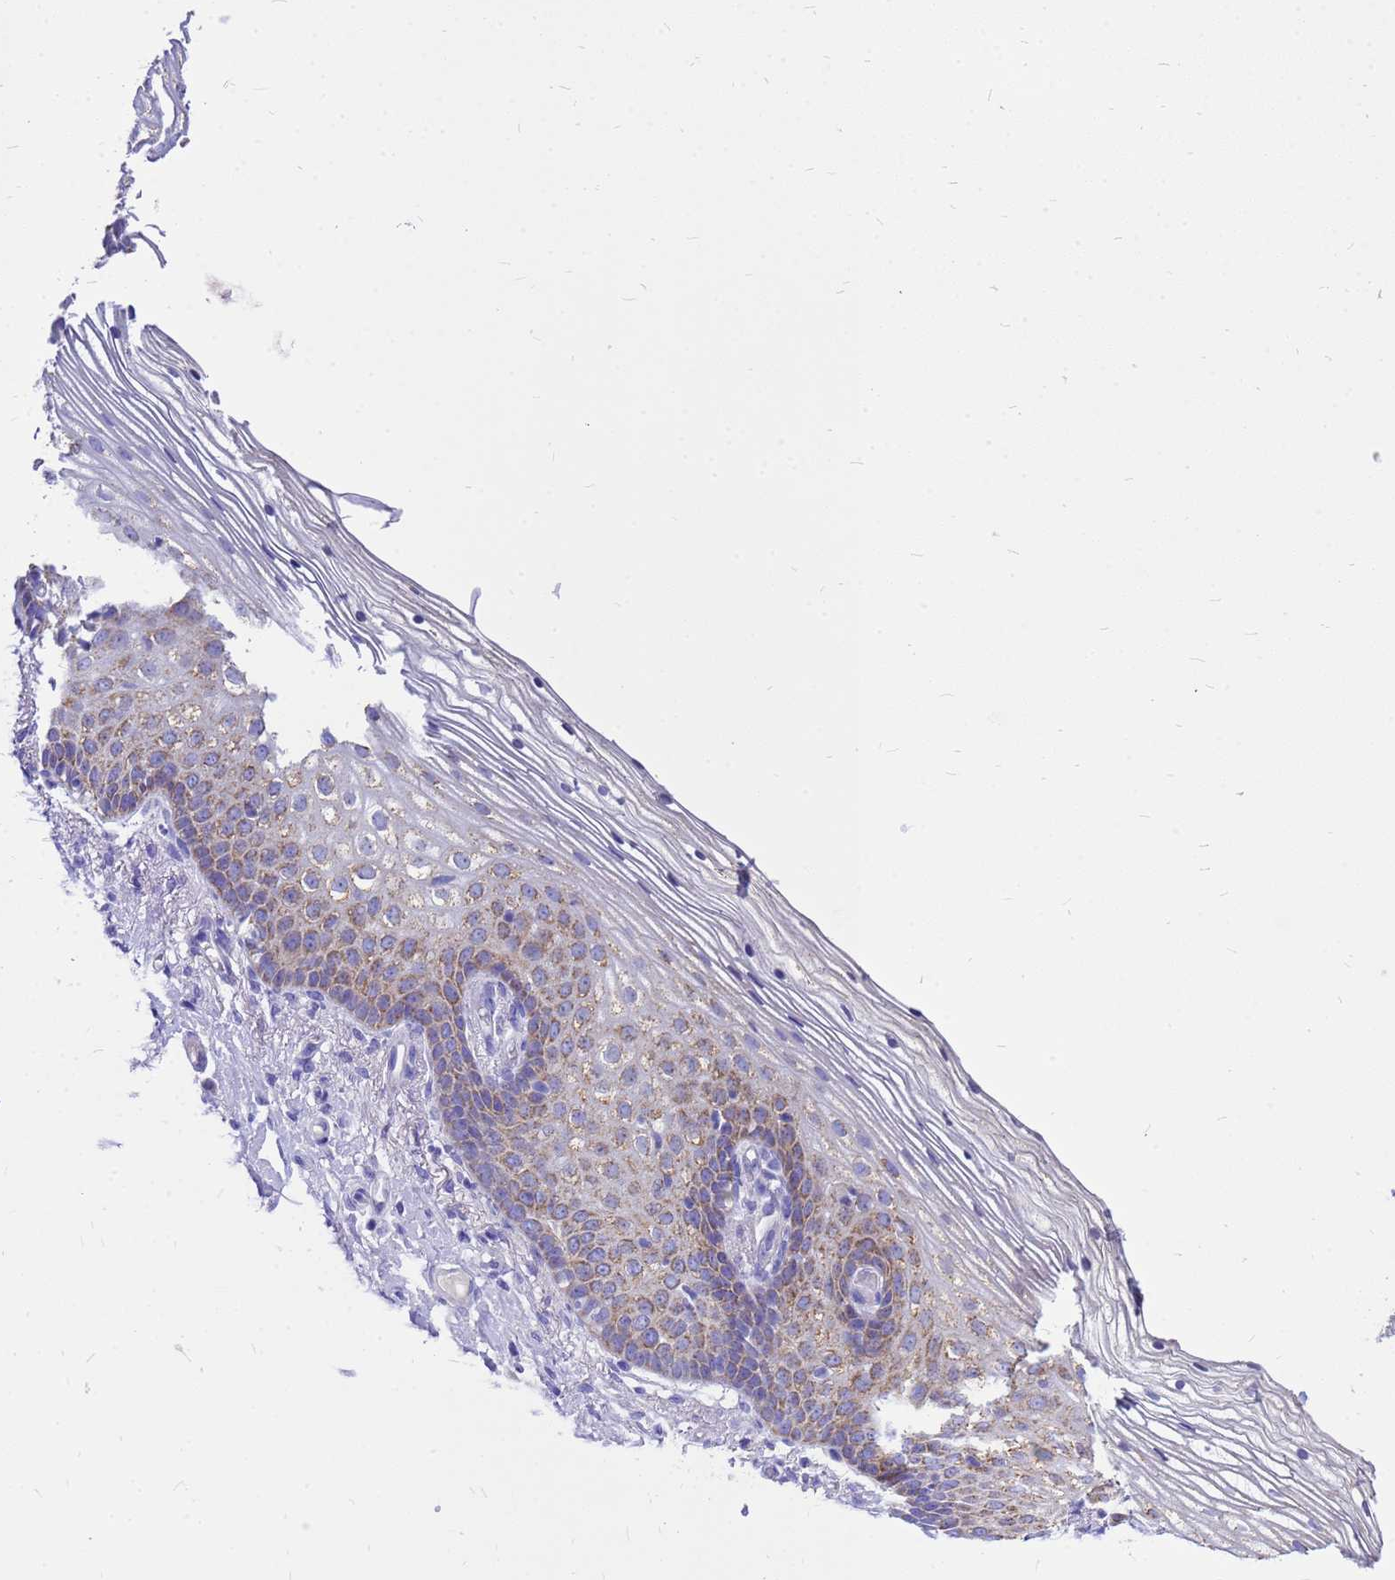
{"staining": {"intensity": "moderate", "quantity": "<25%", "location": "cytoplasmic/membranous"}, "tissue": "vagina", "cell_type": "Squamous epithelial cells", "image_type": "normal", "snomed": [{"axis": "morphology", "description": "Normal tissue, NOS"}, {"axis": "topography", "description": "Vagina"}], "caption": "IHC (DAB) staining of normal vagina demonstrates moderate cytoplasmic/membranous protein staining in about <25% of squamous epithelial cells. (DAB IHC, brown staining for protein, blue staining for nuclei).", "gene": "OR52E2", "patient": {"sex": "female", "age": 60}}